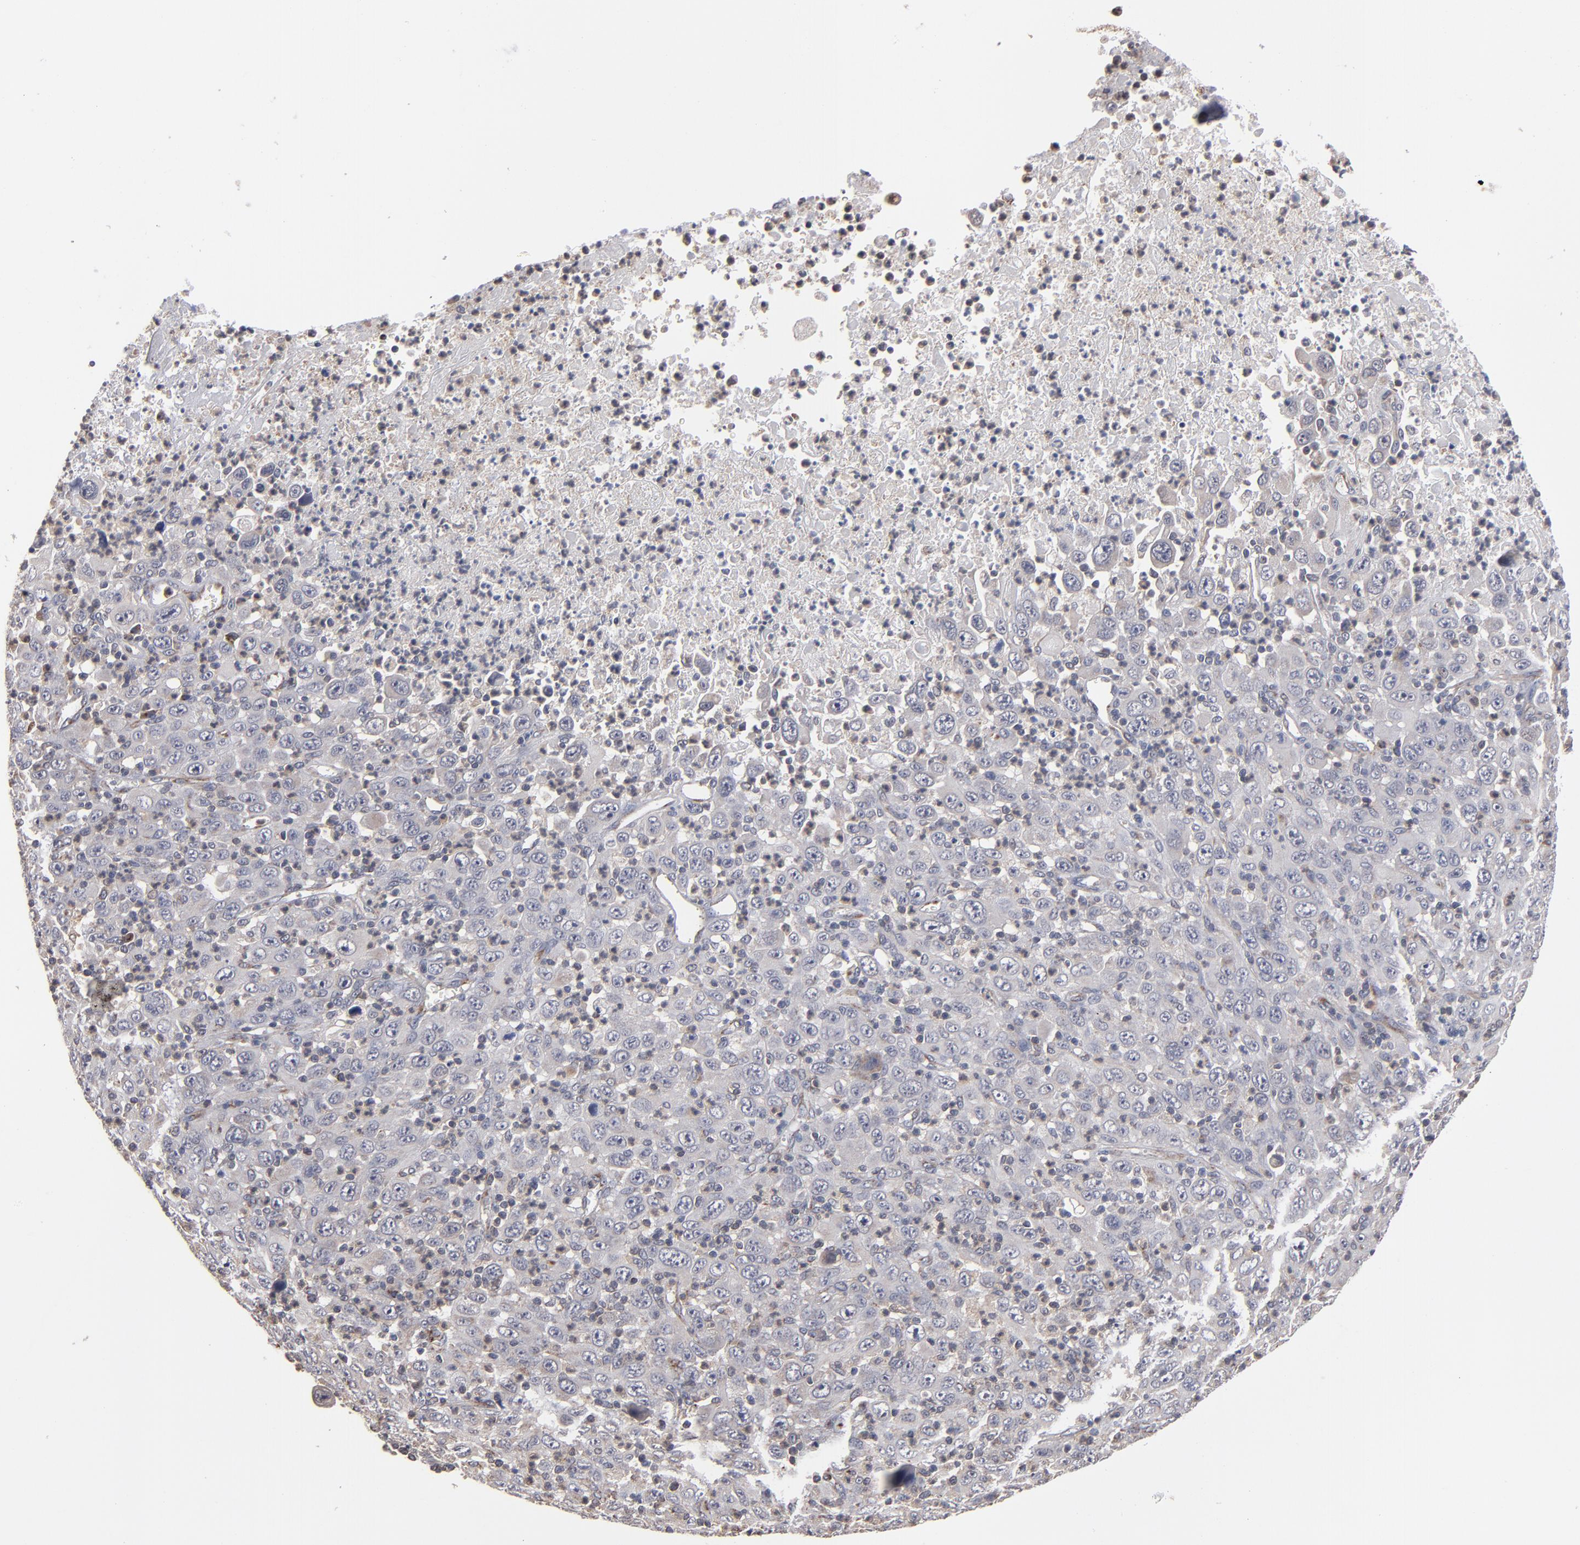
{"staining": {"intensity": "weak", "quantity": ">75%", "location": "cytoplasmic/membranous"}, "tissue": "melanoma", "cell_type": "Tumor cells", "image_type": "cancer", "snomed": [{"axis": "morphology", "description": "Malignant melanoma, Metastatic site"}, {"axis": "topography", "description": "Skin"}], "caption": "Malignant melanoma (metastatic site) tissue reveals weak cytoplasmic/membranous staining in about >75% of tumor cells", "gene": "MIPOL1", "patient": {"sex": "female", "age": 56}}